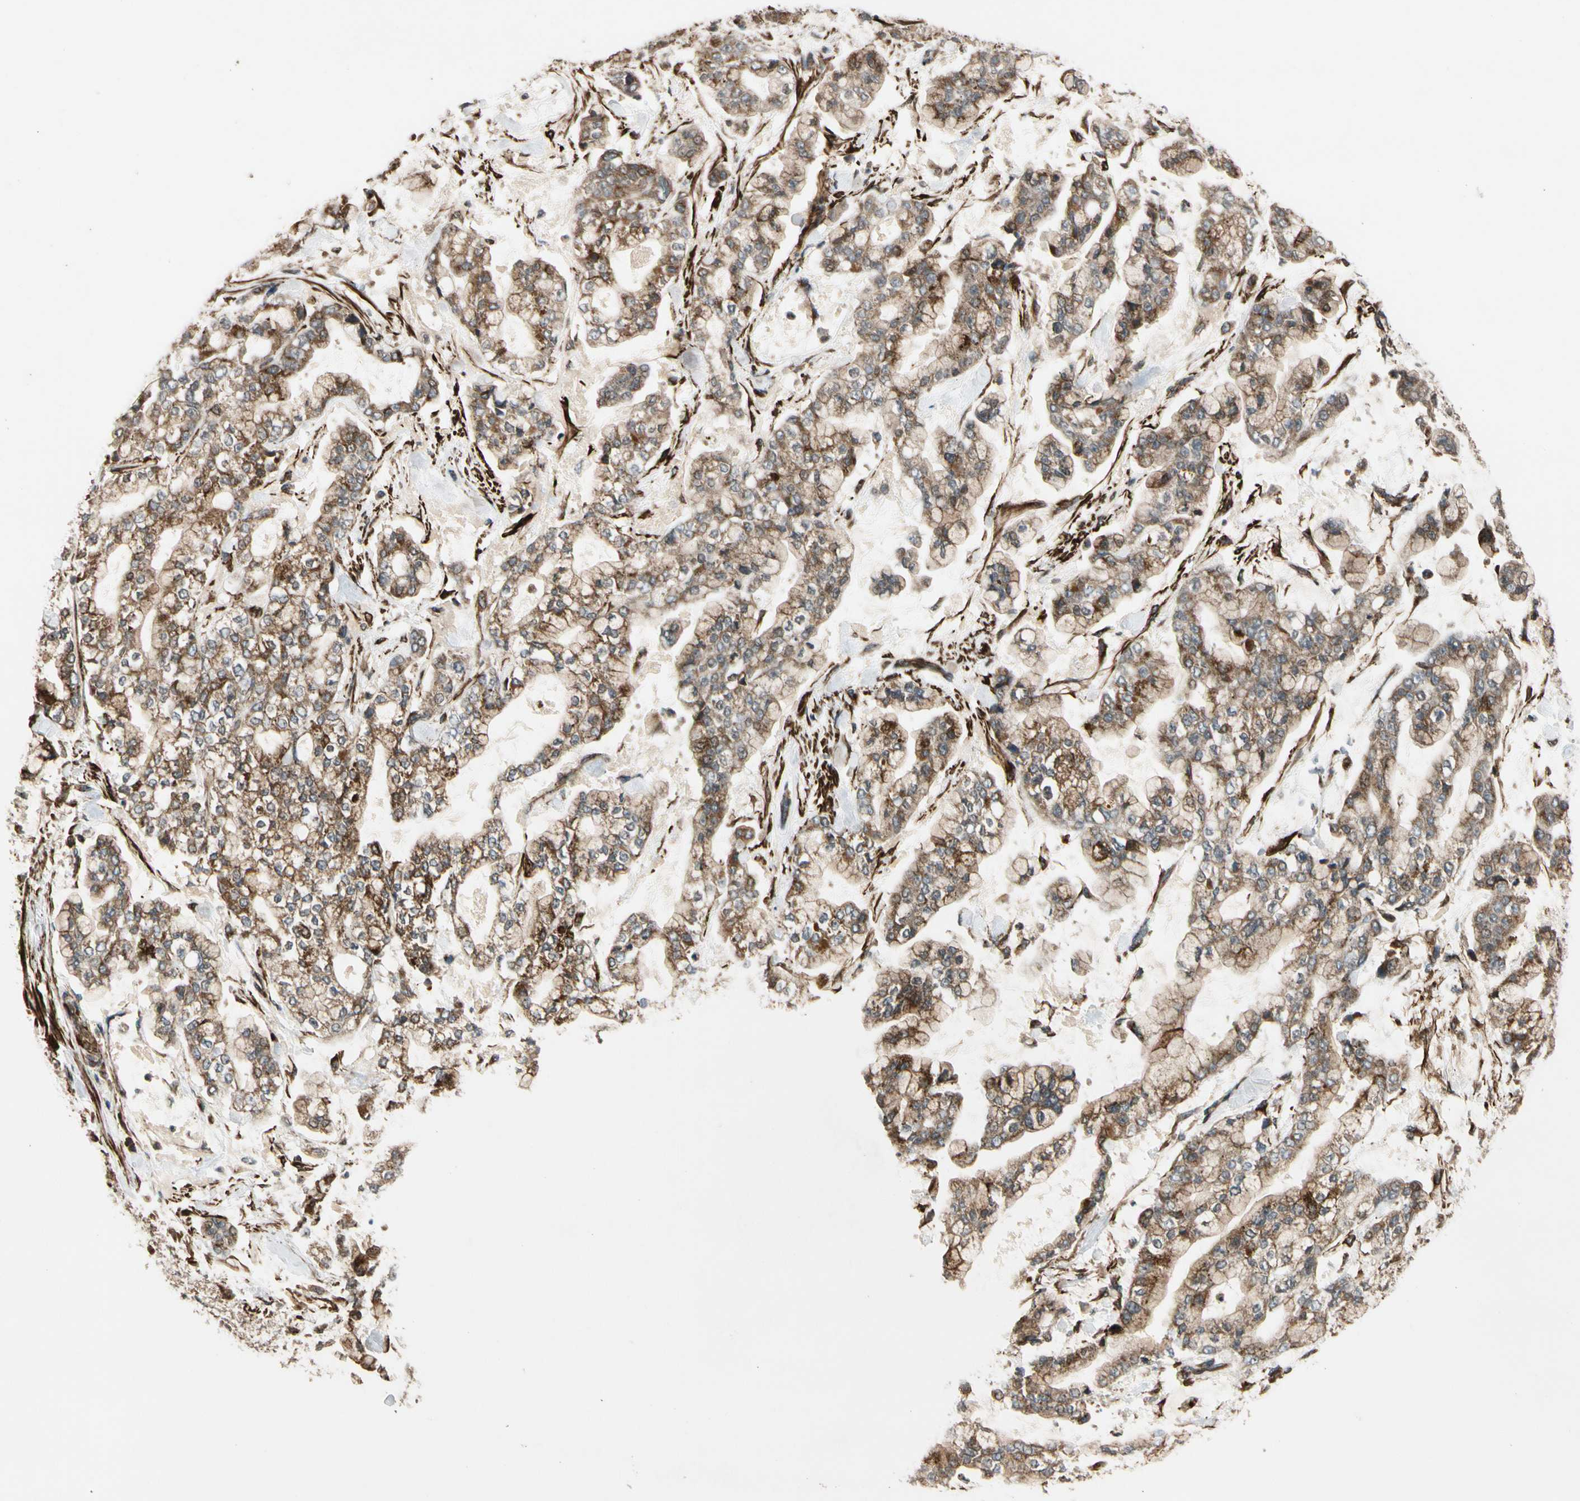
{"staining": {"intensity": "strong", "quantity": ">75%", "location": "cytoplasmic/membranous"}, "tissue": "stomach cancer", "cell_type": "Tumor cells", "image_type": "cancer", "snomed": [{"axis": "morphology", "description": "Normal tissue, NOS"}, {"axis": "morphology", "description": "Adenocarcinoma, NOS"}, {"axis": "topography", "description": "Stomach, upper"}, {"axis": "topography", "description": "Stomach"}], "caption": "Human stomach adenocarcinoma stained for a protein (brown) displays strong cytoplasmic/membranous positive expression in approximately >75% of tumor cells.", "gene": "GCK", "patient": {"sex": "male", "age": 76}}